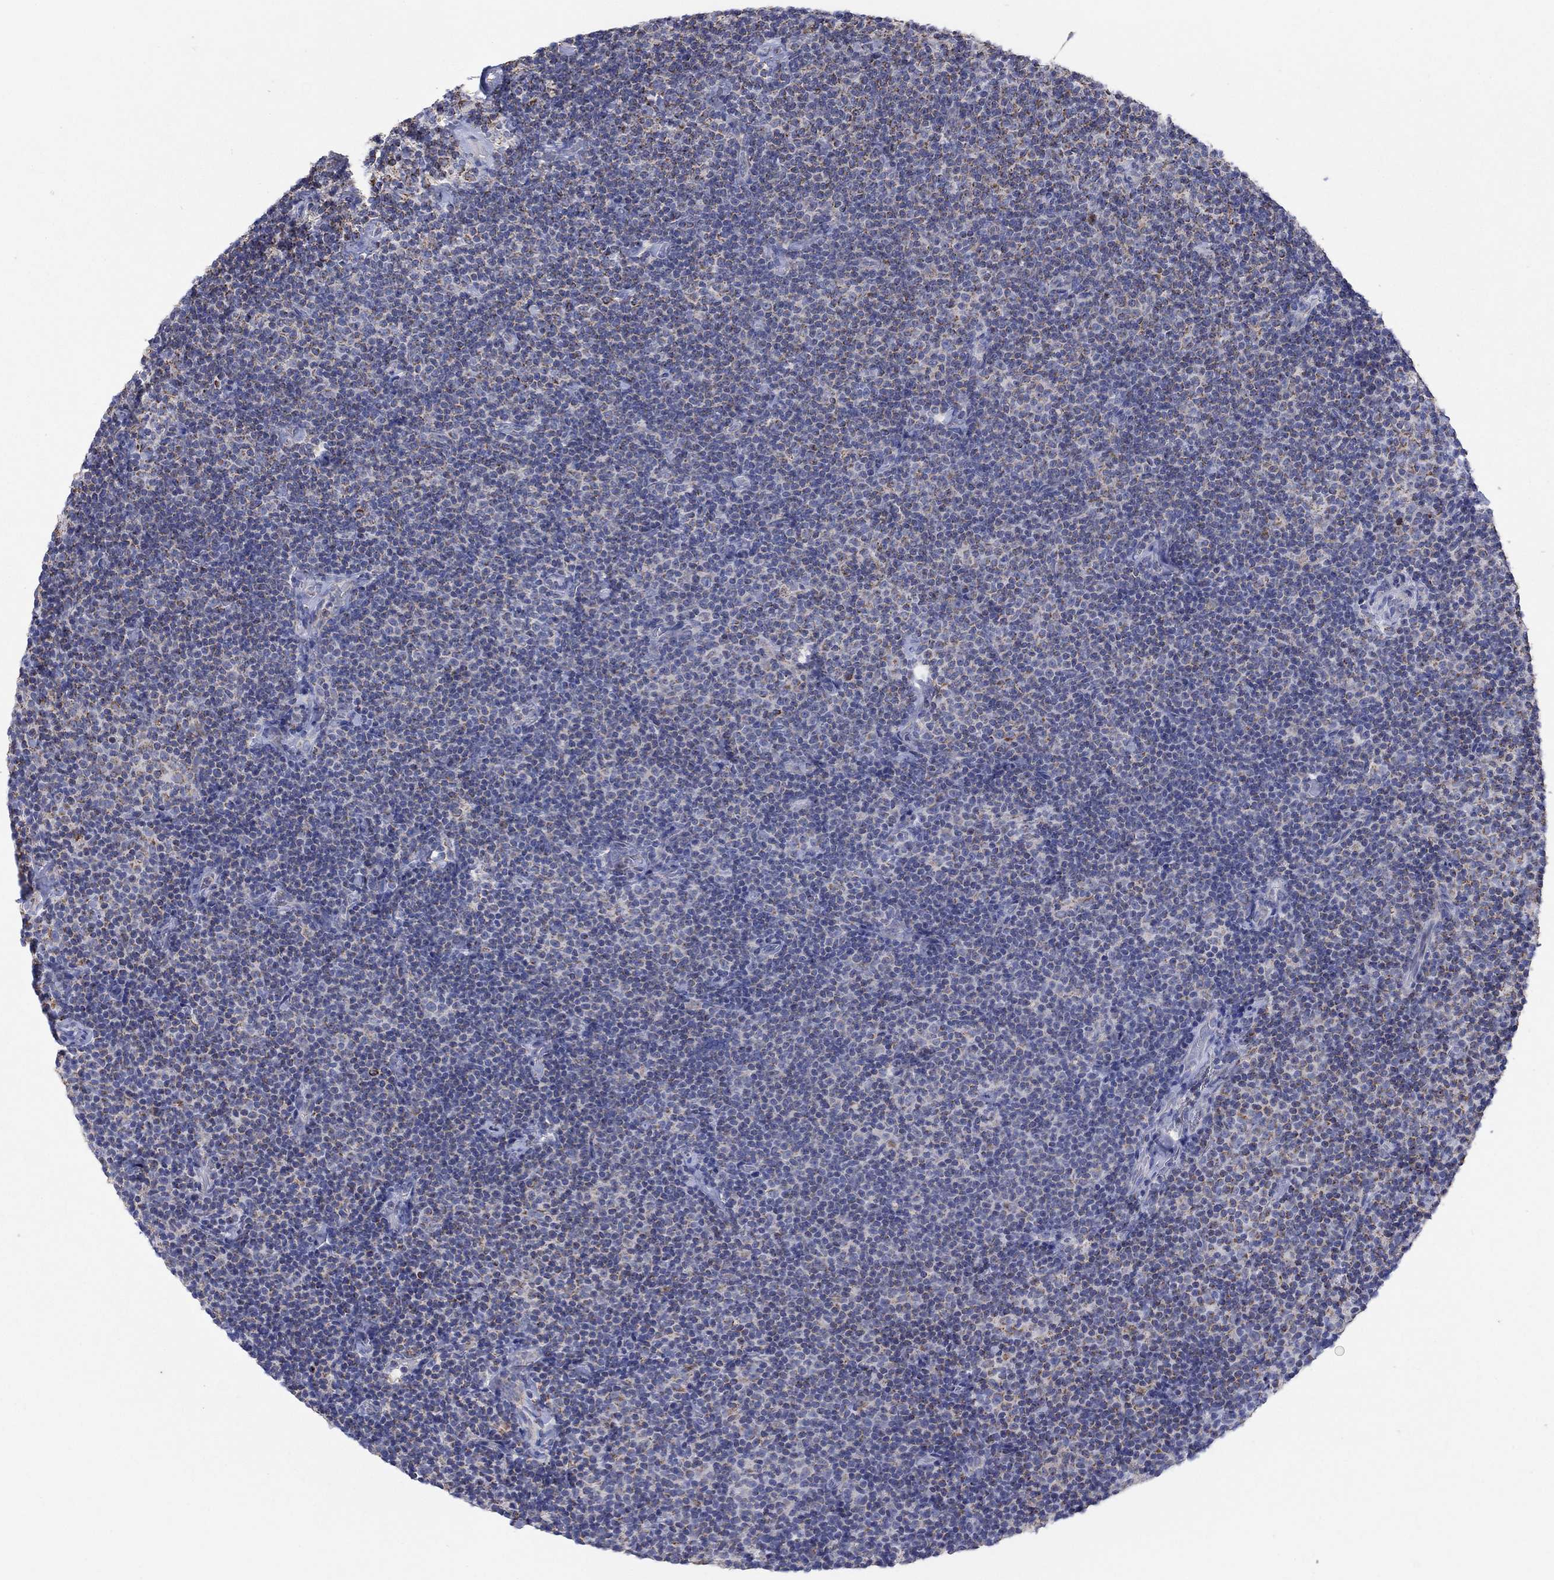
{"staining": {"intensity": "moderate", "quantity": "25%-75%", "location": "cytoplasmic/membranous"}, "tissue": "lymphoma", "cell_type": "Tumor cells", "image_type": "cancer", "snomed": [{"axis": "morphology", "description": "Malignant lymphoma, non-Hodgkin's type, Low grade"}, {"axis": "topography", "description": "Lymph node"}], "caption": "IHC of low-grade malignant lymphoma, non-Hodgkin's type shows medium levels of moderate cytoplasmic/membranous expression in about 25%-75% of tumor cells.", "gene": "C9orf85", "patient": {"sex": "male", "age": 81}}